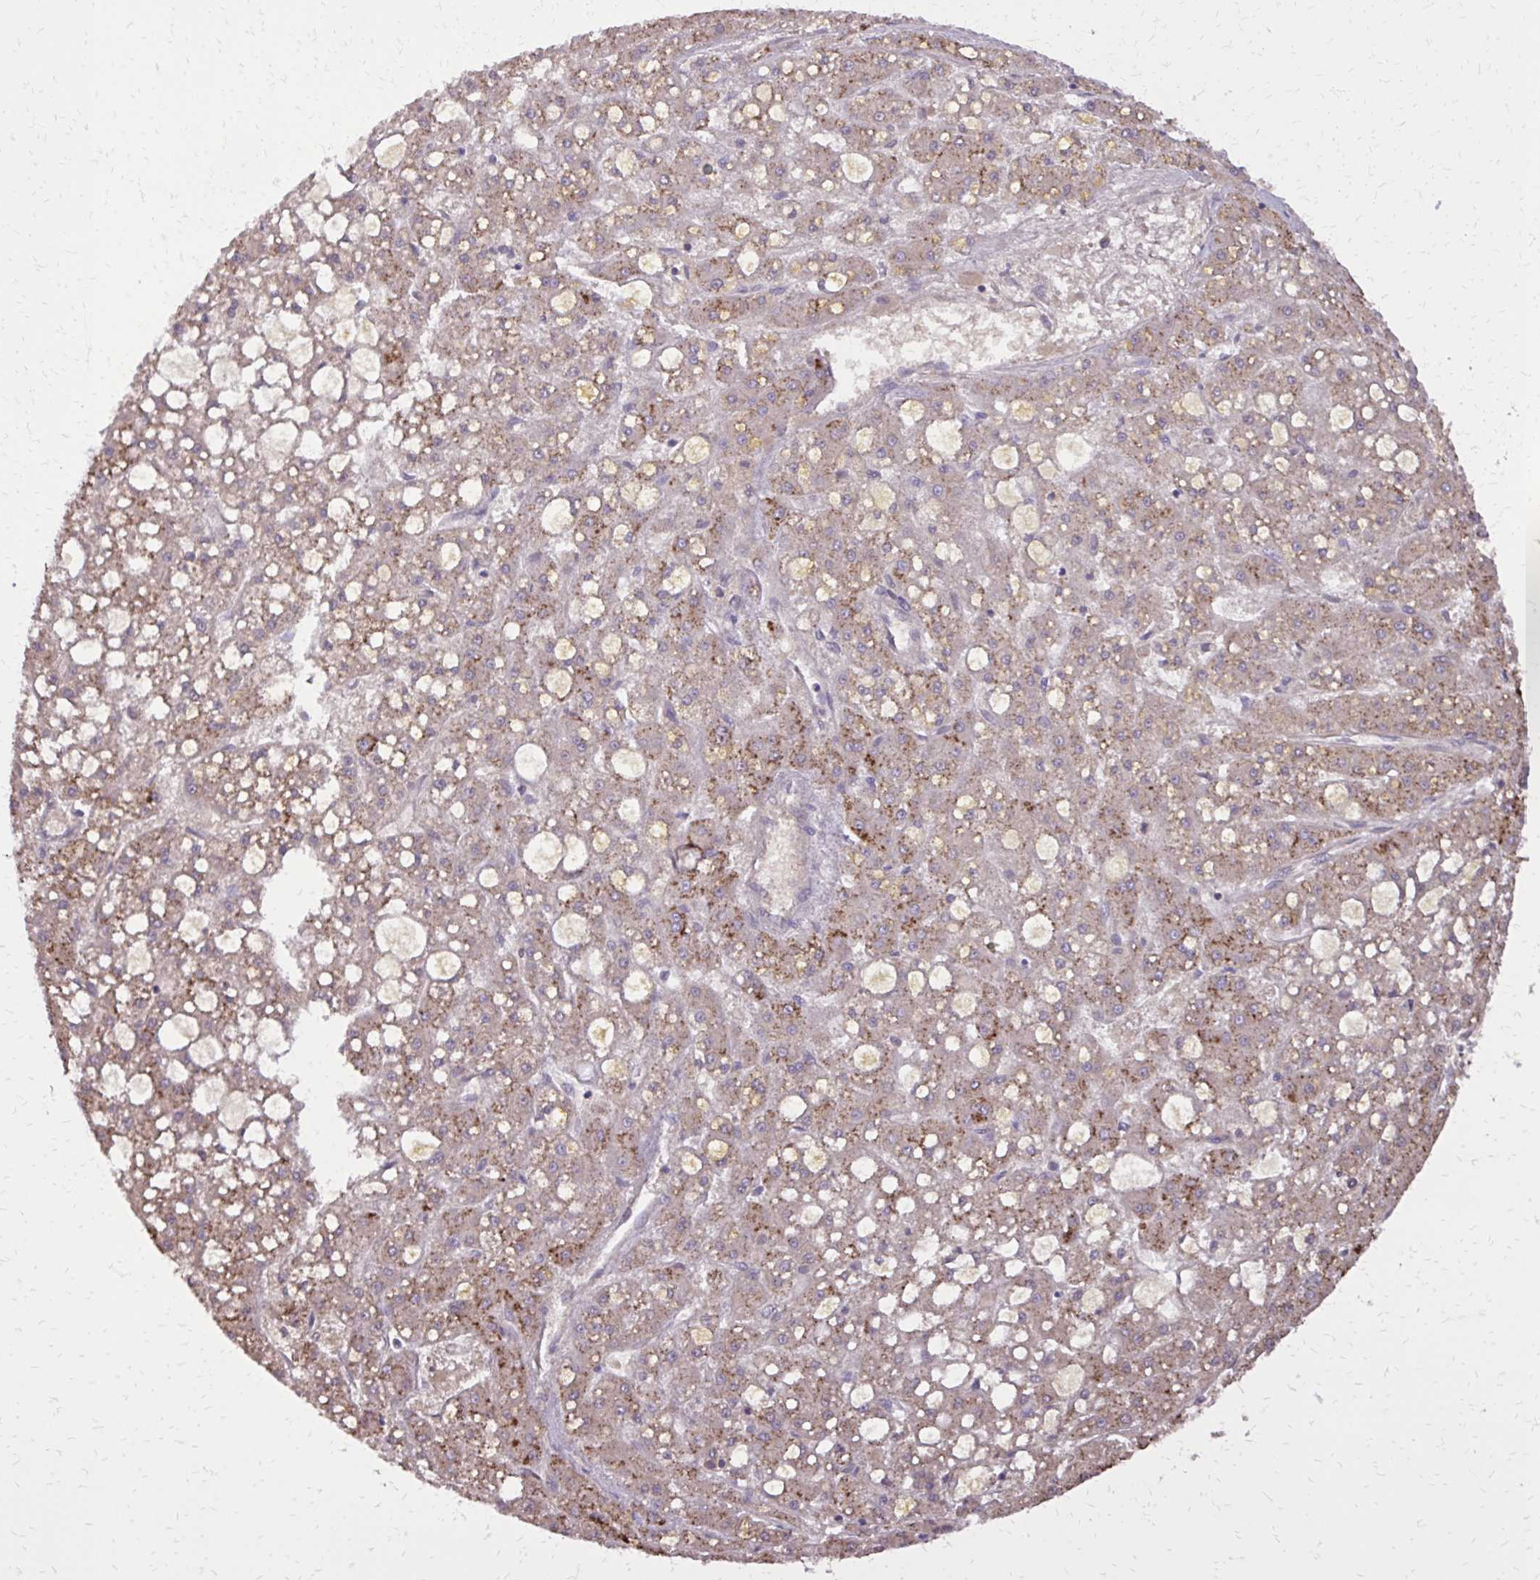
{"staining": {"intensity": "moderate", "quantity": "25%-75%", "location": "cytoplasmic/membranous"}, "tissue": "liver cancer", "cell_type": "Tumor cells", "image_type": "cancer", "snomed": [{"axis": "morphology", "description": "Carcinoma, Hepatocellular, NOS"}, {"axis": "topography", "description": "Liver"}], "caption": "Liver cancer (hepatocellular carcinoma) was stained to show a protein in brown. There is medium levels of moderate cytoplasmic/membranous expression in about 25%-75% of tumor cells.", "gene": "CAT", "patient": {"sex": "male", "age": 67}}